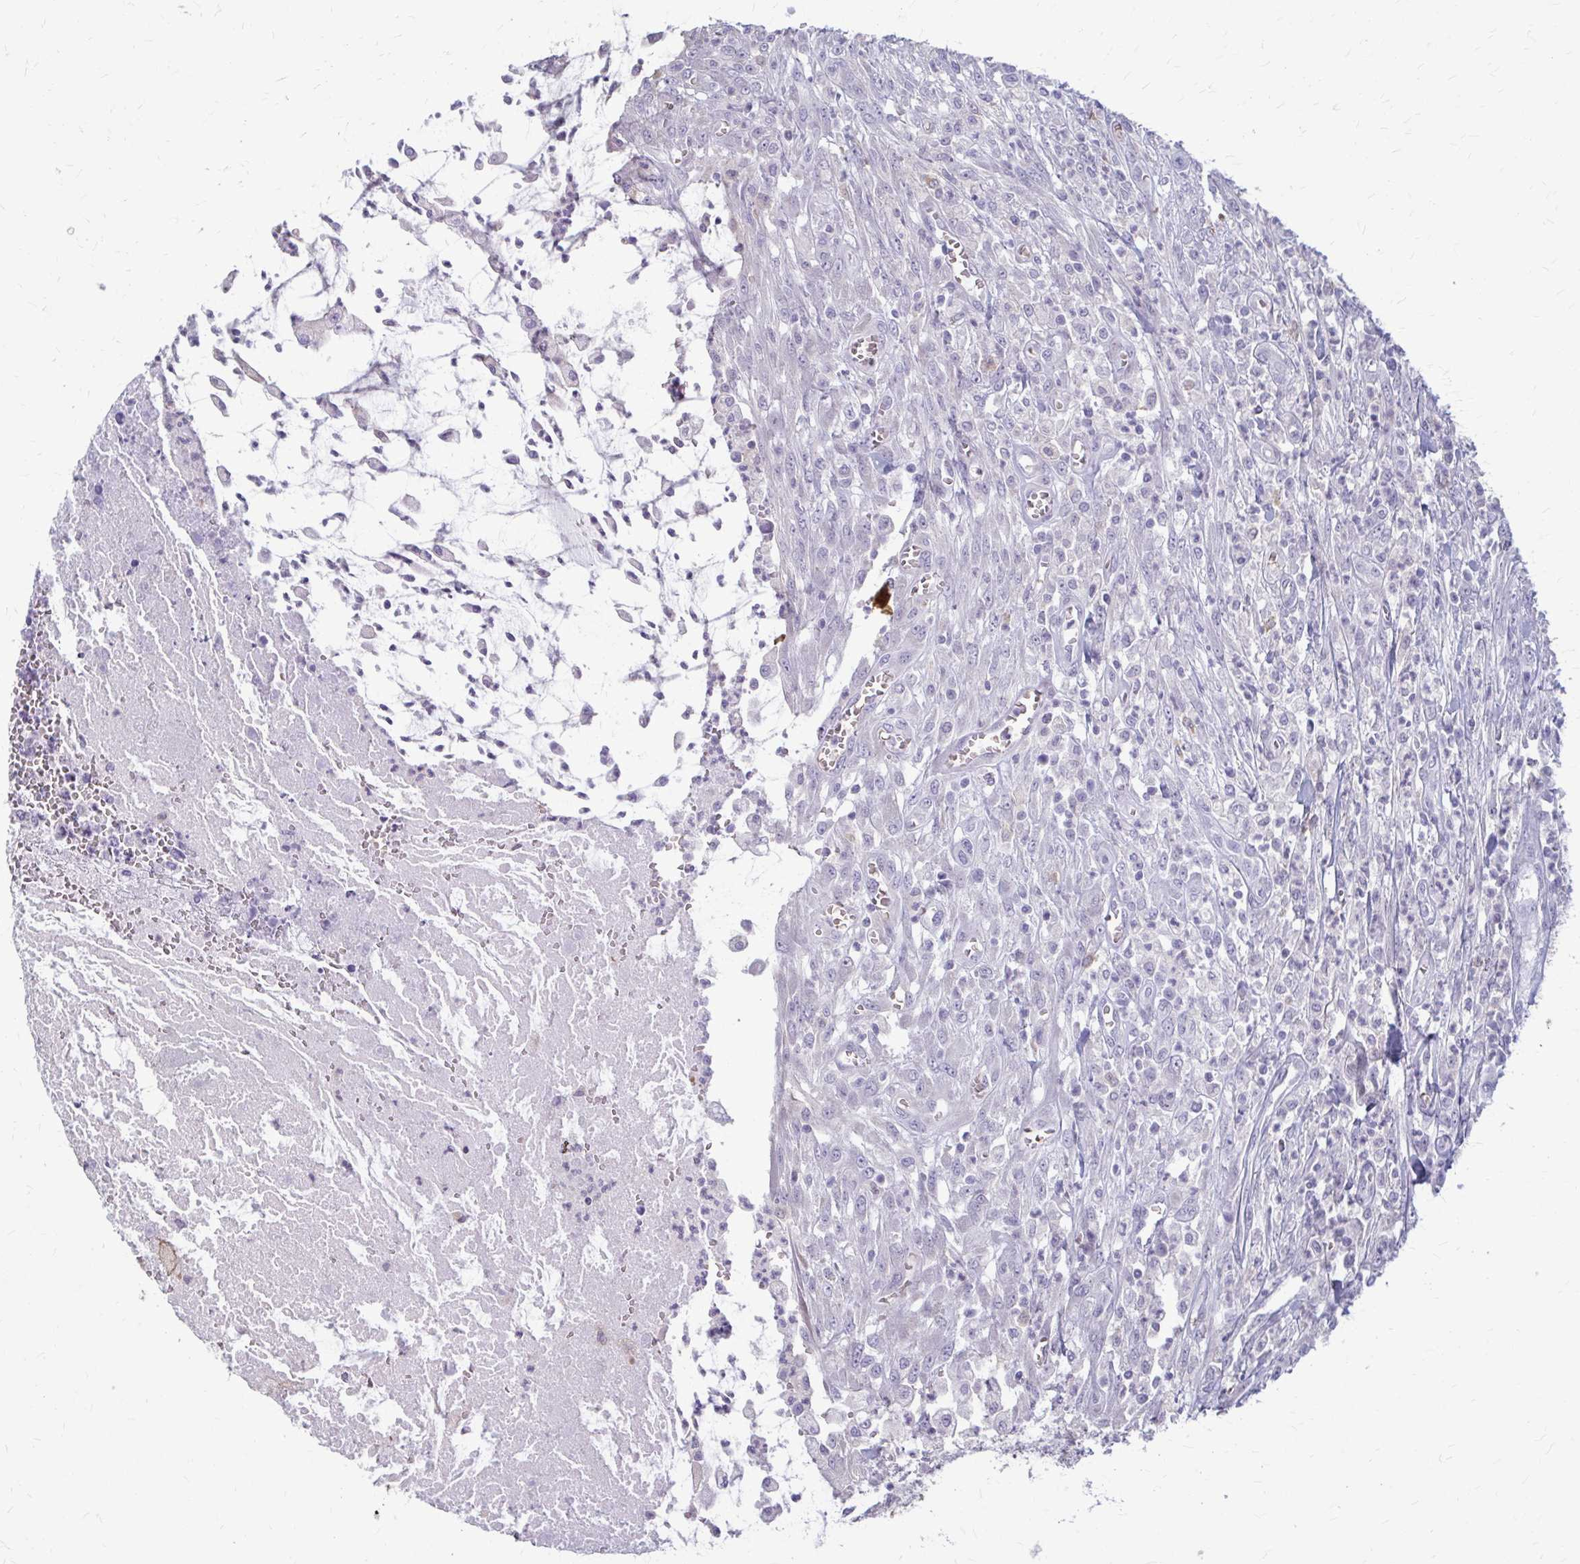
{"staining": {"intensity": "negative", "quantity": "none", "location": "none"}, "tissue": "colorectal cancer", "cell_type": "Tumor cells", "image_type": "cancer", "snomed": [{"axis": "morphology", "description": "Adenocarcinoma, NOS"}, {"axis": "topography", "description": "Colon"}], "caption": "A histopathology image of adenocarcinoma (colorectal) stained for a protein shows no brown staining in tumor cells.", "gene": "ZNF34", "patient": {"sex": "male", "age": 65}}